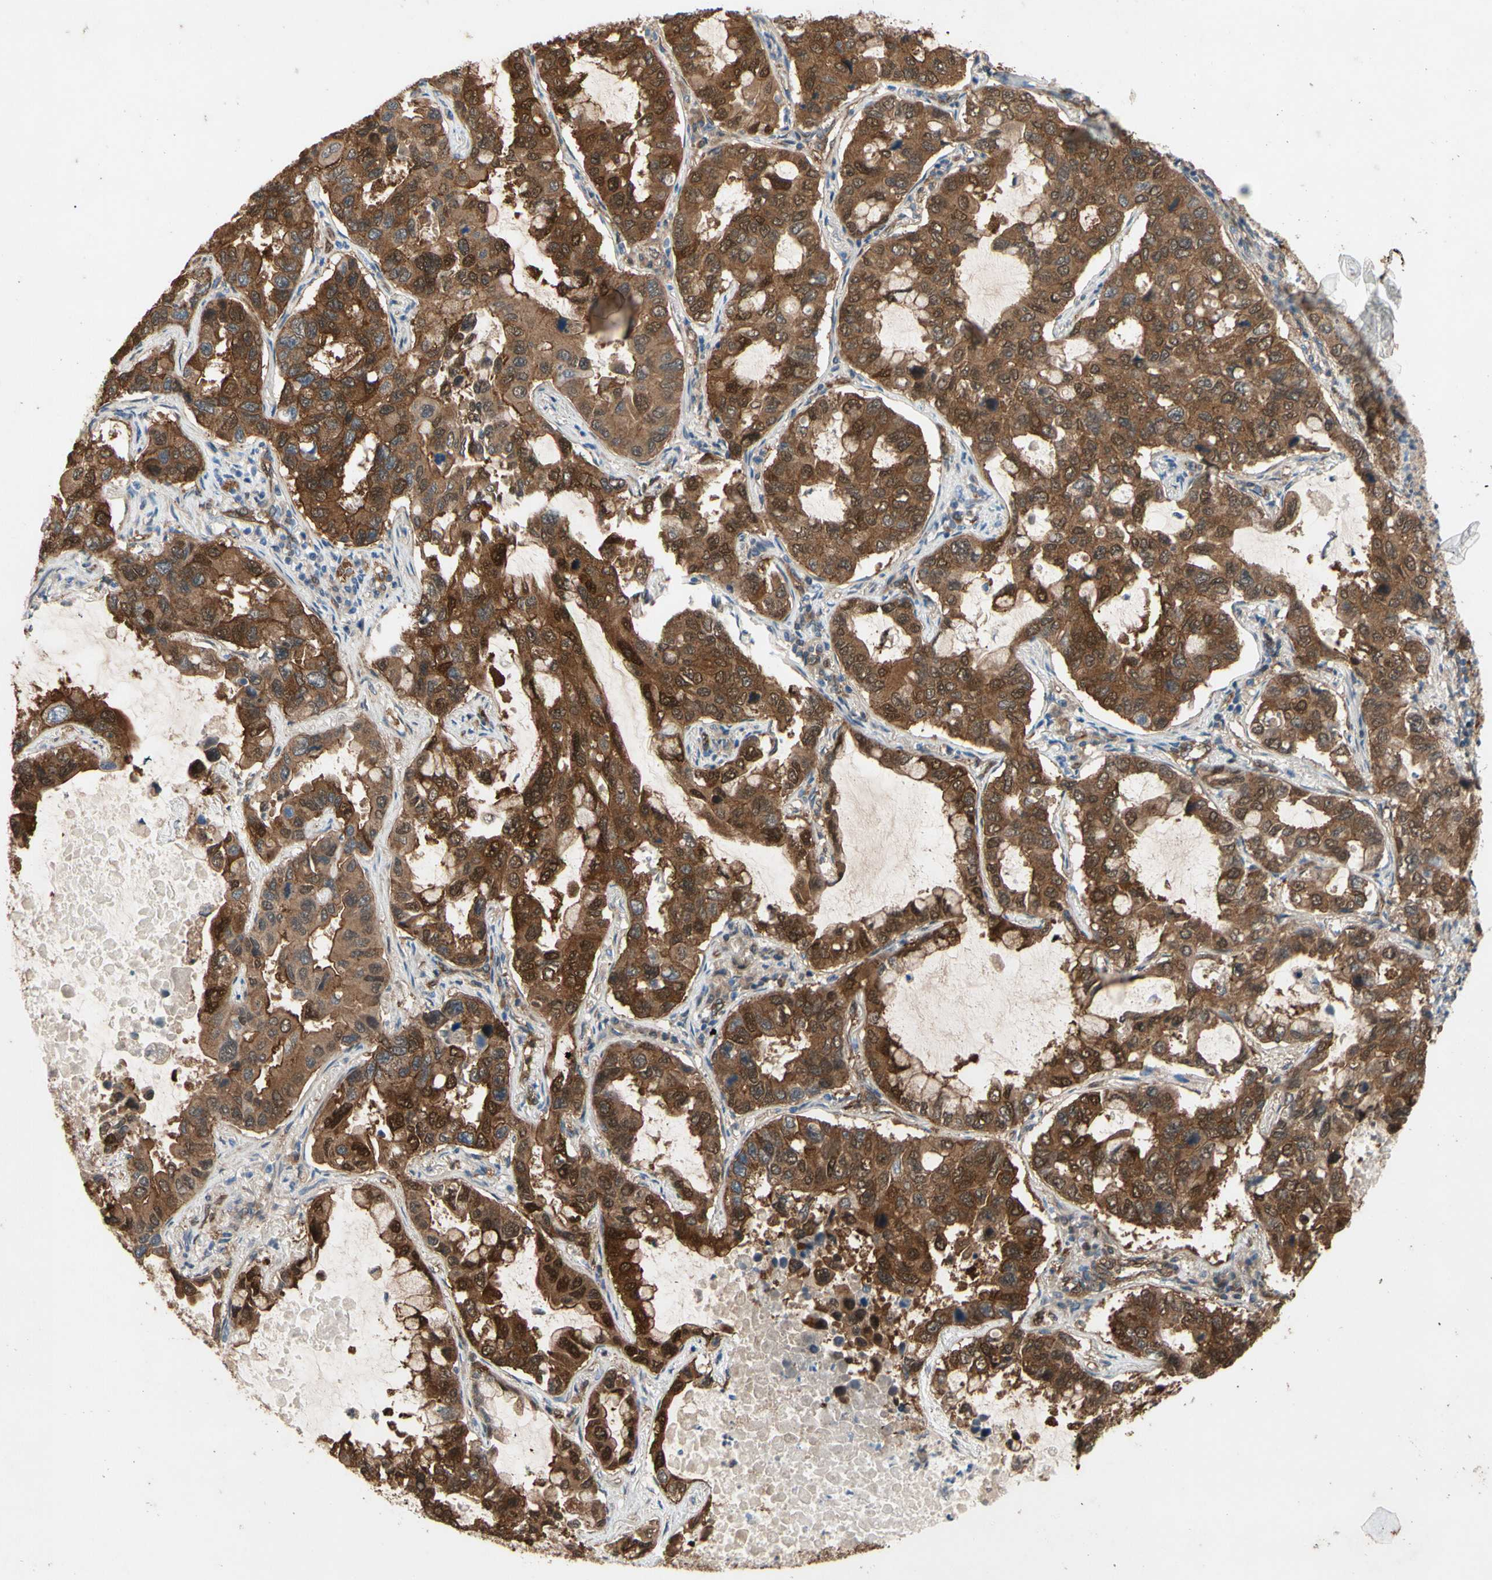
{"staining": {"intensity": "strong", "quantity": ">75%", "location": "cytoplasmic/membranous,nuclear"}, "tissue": "lung cancer", "cell_type": "Tumor cells", "image_type": "cancer", "snomed": [{"axis": "morphology", "description": "Adenocarcinoma, NOS"}, {"axis": "topography", "description": "Lung"}], "caption": "A histopathology image of human lung adenocarcinoma stained for a protein demonstrates strong cytoplasmic/membranous and nuclear brown staining in tumor cells.", "gene": "CTTNBP2", "patient": {"sex": "male", "age": 64}}